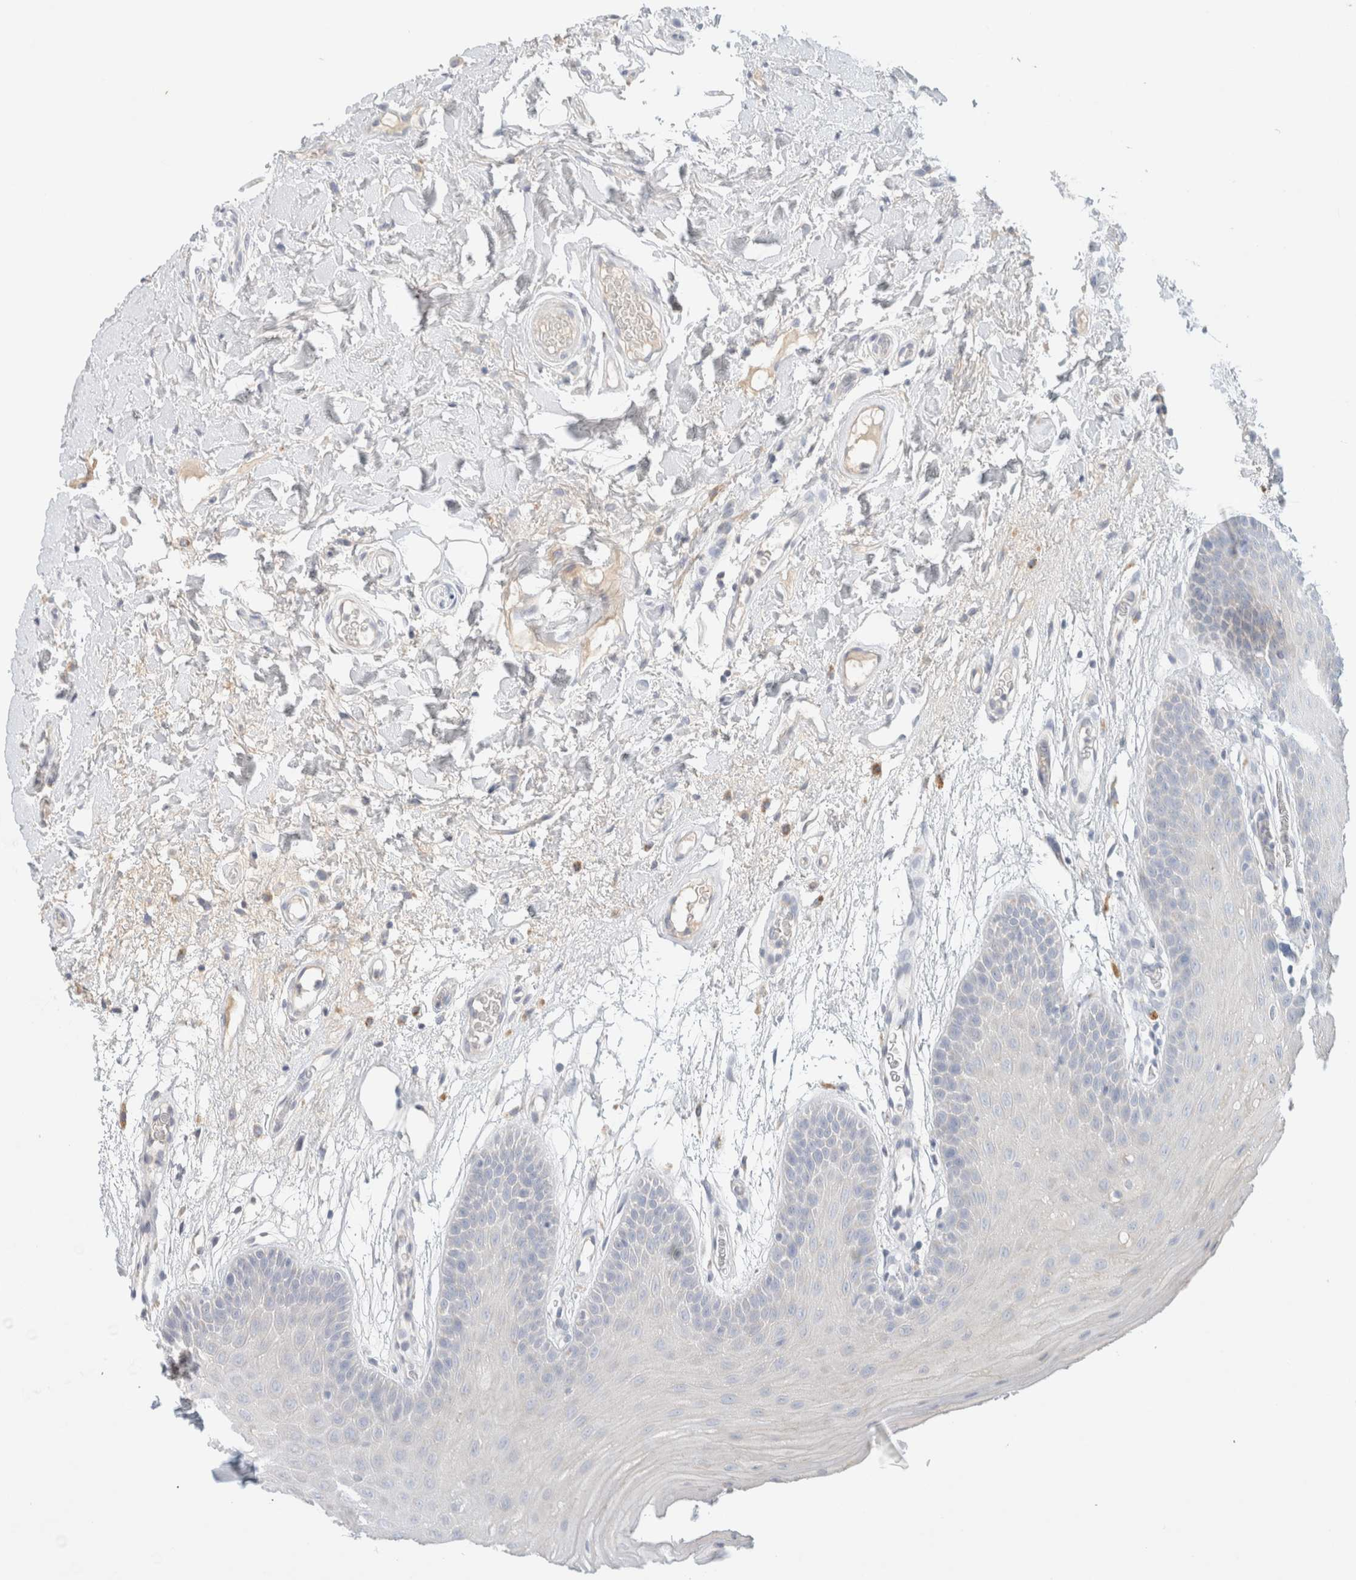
{"staining": {"intensity": "negative", "quantity": "none", "location": "none"}, "tissue": "oral mucosa", "cell_type": "Squamous epithelial cells", "image_type": "normal", "snomed": [{"axis": "morphology", "description": "Normal tissue, NOS"}, {"axis": "morphology", "description": "Squamous cell carcinoma, NOS"}, {"axis": "topography", "description": "Oral tissue"}, {"axis": "topography", "description": "Head-Neck"}], "caption": "IHC image of unremarkable oral mucosa stained for a protein (brown), which exhibits no staining in squamous epithelial cells. (DAB immunohistochemistry visualized using brightfield microscopy, high magnification).", "gene": "HEXD", "patient": {"sex": "male", "age": 71}}